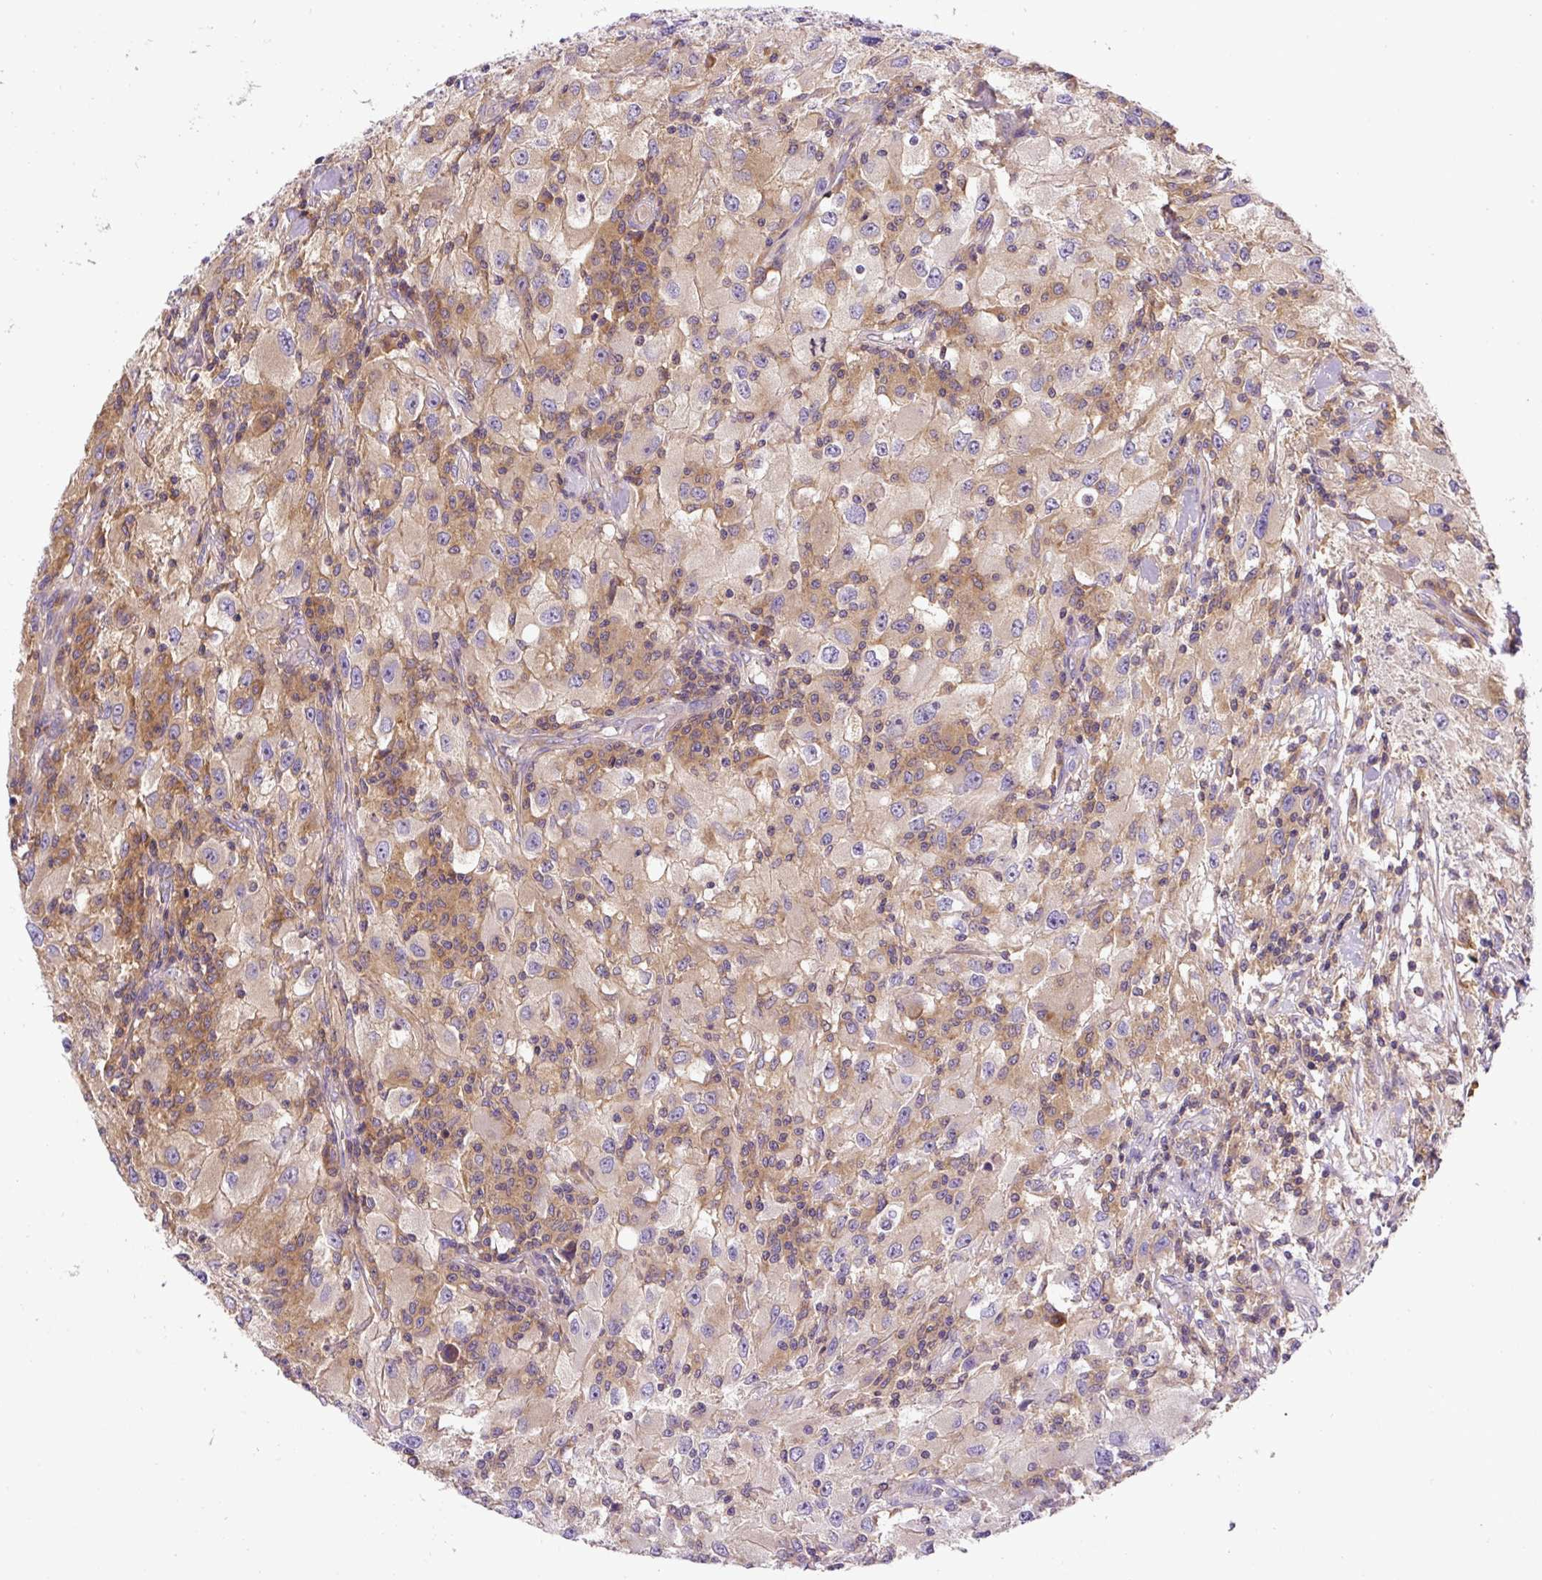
{"staining": {"intensity": "moderate", "quantity": "<25%", "location": "cytoplasmic/membranous"}, "tissue": "renal cancer", "cell_type": "Tumor cells", "image_type": "cancer", "snomed": [{"axis": "morphology", "description": "Adenocarcinoma, NOS"}, {"axis": "topography", "description": "Kidney"}], "caption": "Protein expression analysis of renal cancer (adenocarcinoma) reveals moderate cytoplasmic/membranous staining in about <25% of tumor cells.", "gene": "CCDC28A", "patient": {"sex": "female", "age": 67}}